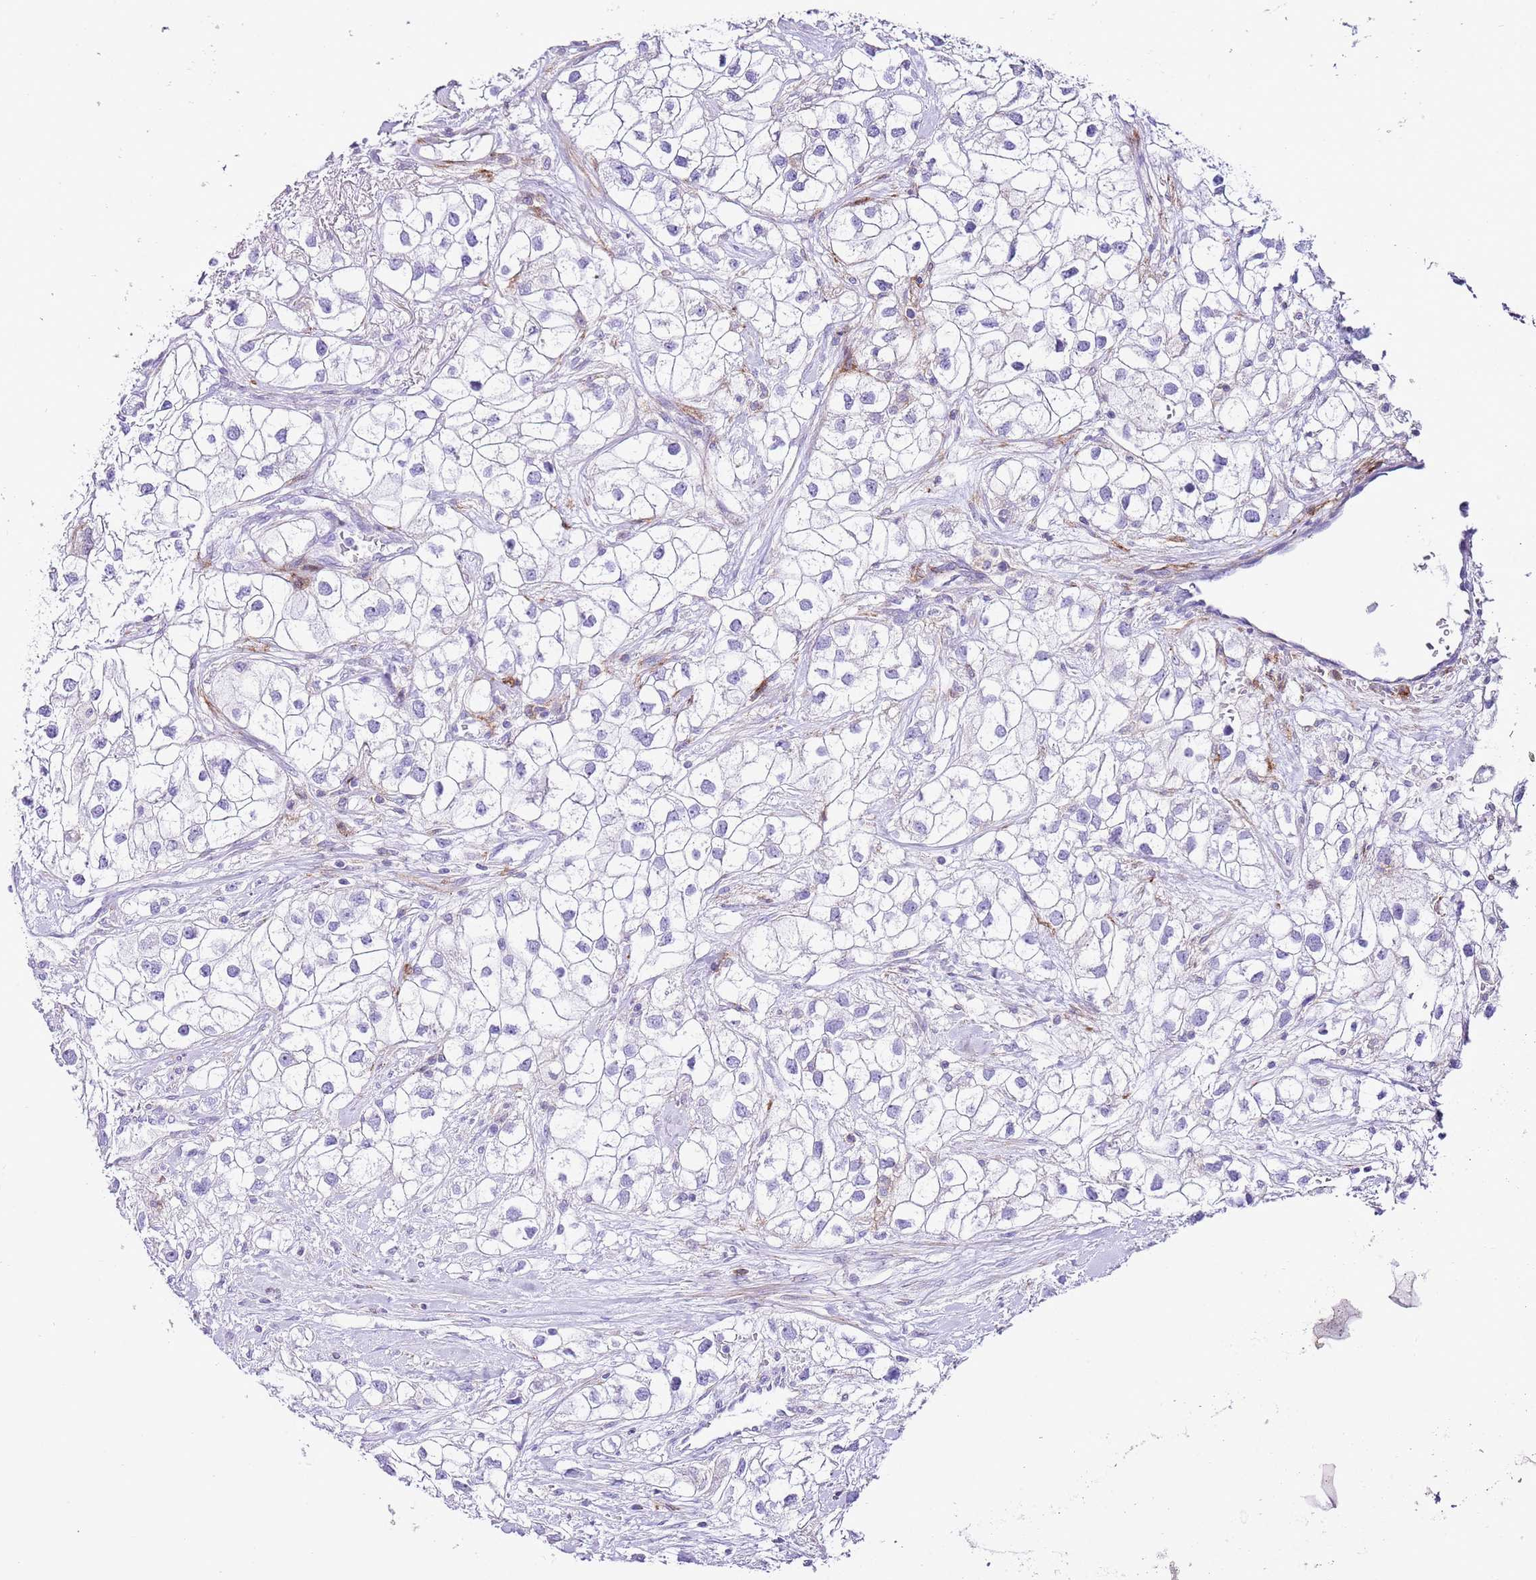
{"staining": {"intensity": "negative", "quantity": "none", "location": "none"}, "tissue": "renal cancer", "cell_type": "Tumor cells", "image_type": "cancer", "snomed": [{"axis": "morphology", "description": "Adenocarcinoma, NOS"}, {"axis": "topography", "description": "Kidney"}], "caption": "A high-resolution histopathology image shows IHC staining of adenocarcinoma (renal), which demonstrates no significant expression in tumor cells.", "gene": "ALDH3A1", "patient": {"sex": "male", "age": 59}}